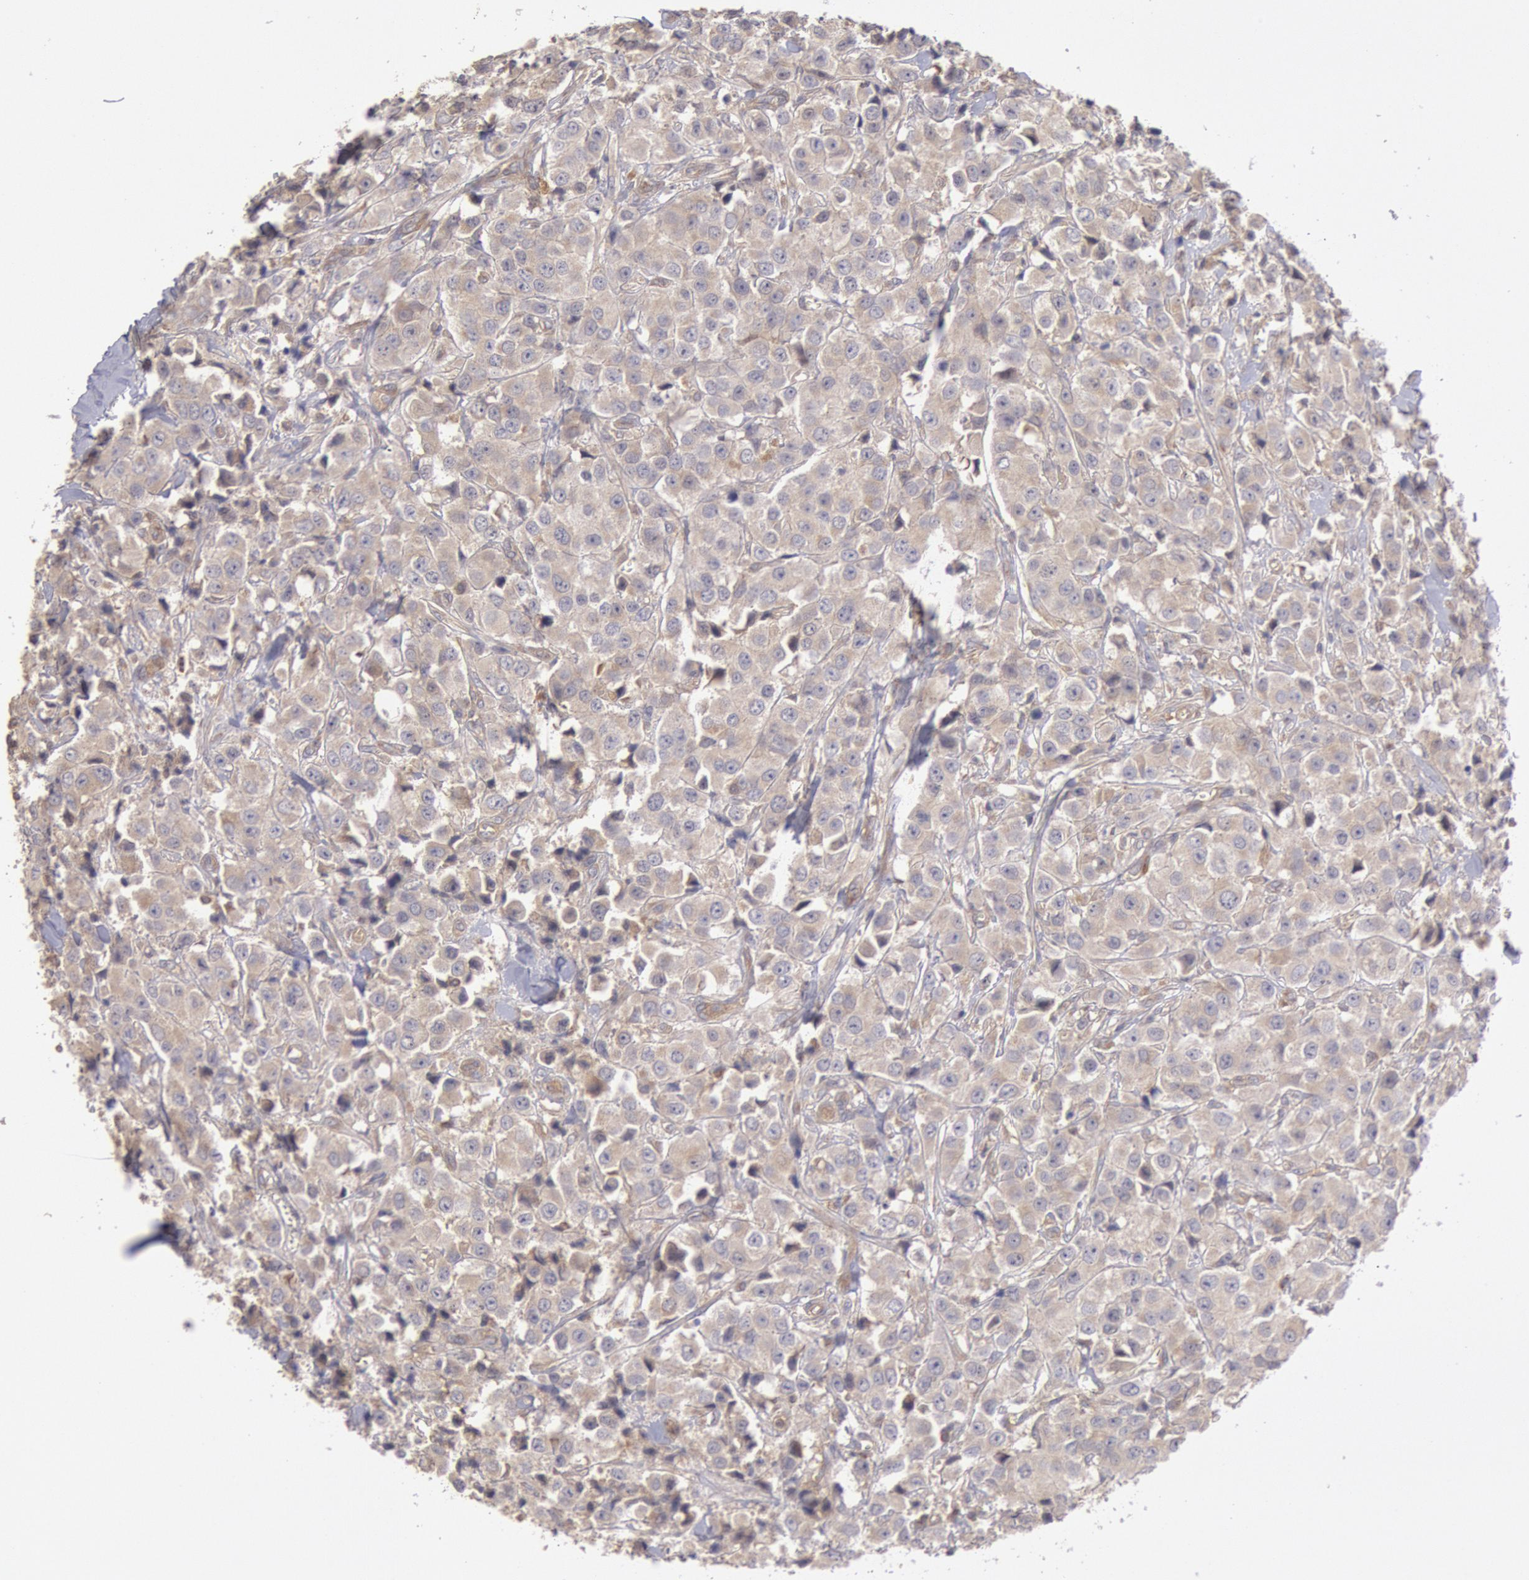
{"staining": {"intensity": "weak", "quantity": ">75%", "location": "cytoplasmic/membranous,nuclear"}, "tissue": "breast cancer", "cell_type": "Tumor cells", "image_type": "cancer", "snomed": [{"axis": "morphology", "description": "Duct carcinoma"}, {"axis": "topography", "description": "Breast"}], "caption": "A micrograph of breast infiltrating ductal carcinoma stained for a protein exhibits weak cytoplasmic/membranous and nuclear brown staining in tumor cells.", "gene": "PIK3R1", "patient": {"sex": "female", "age": 58}}